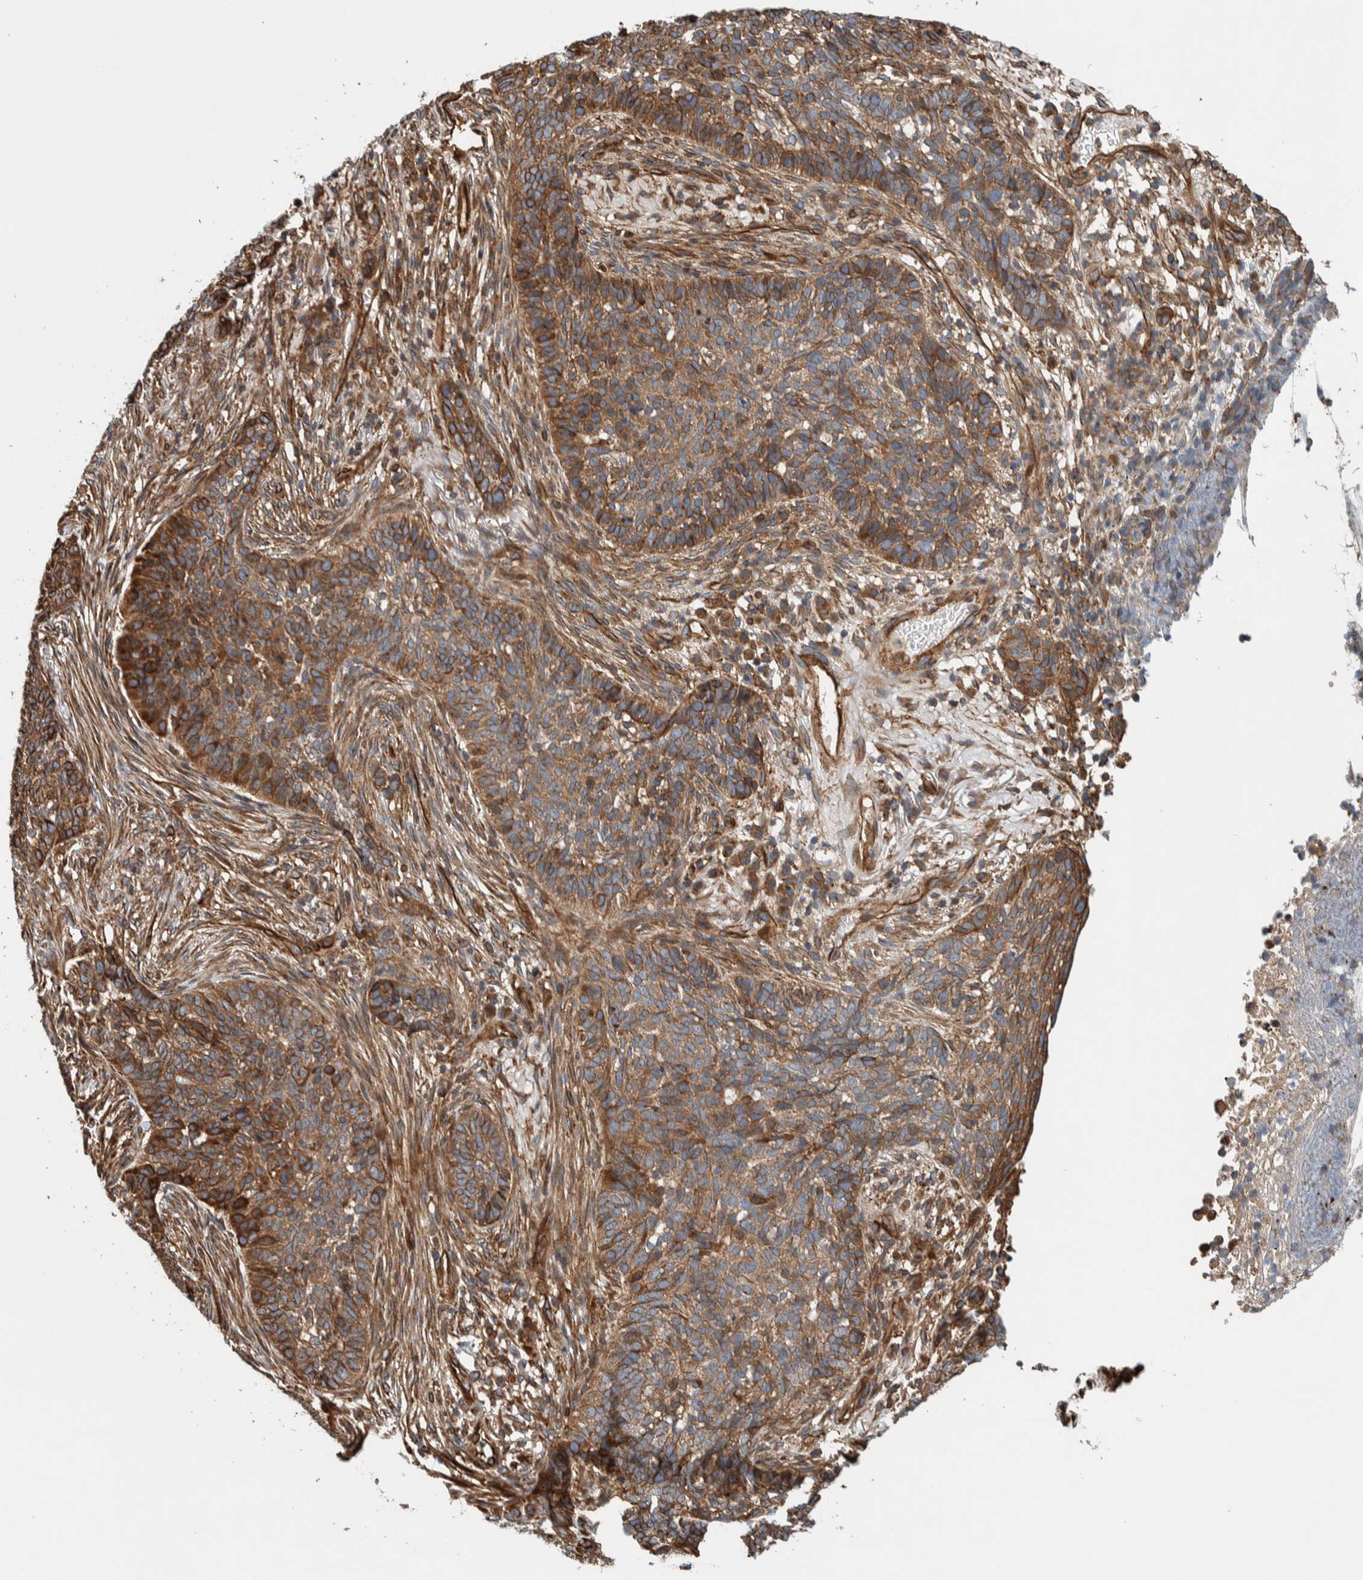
{"staining": {"intensity": "moderate", "quantity": ">75%", "location": "cytoplasmic/membranous"}, "tissue": "skin cancer", "cell_type": "Tumor cells", "image_type": "cancer", "snomed": [{"axis": "morphology", "description": "Basal cell carcinoma"}, {"axis": "topography", "description": "Skin"}], "caption": "This photomicrograph demonstrates immunohistochemistry (IHC) staining of human skin basal cell carcinoma, with medium moderate cytoplasmic/membranous staining in approximately >75% of tumor cells.", "gene": "PKD1L1", "patient": {"sex": "male", "age": 85}}